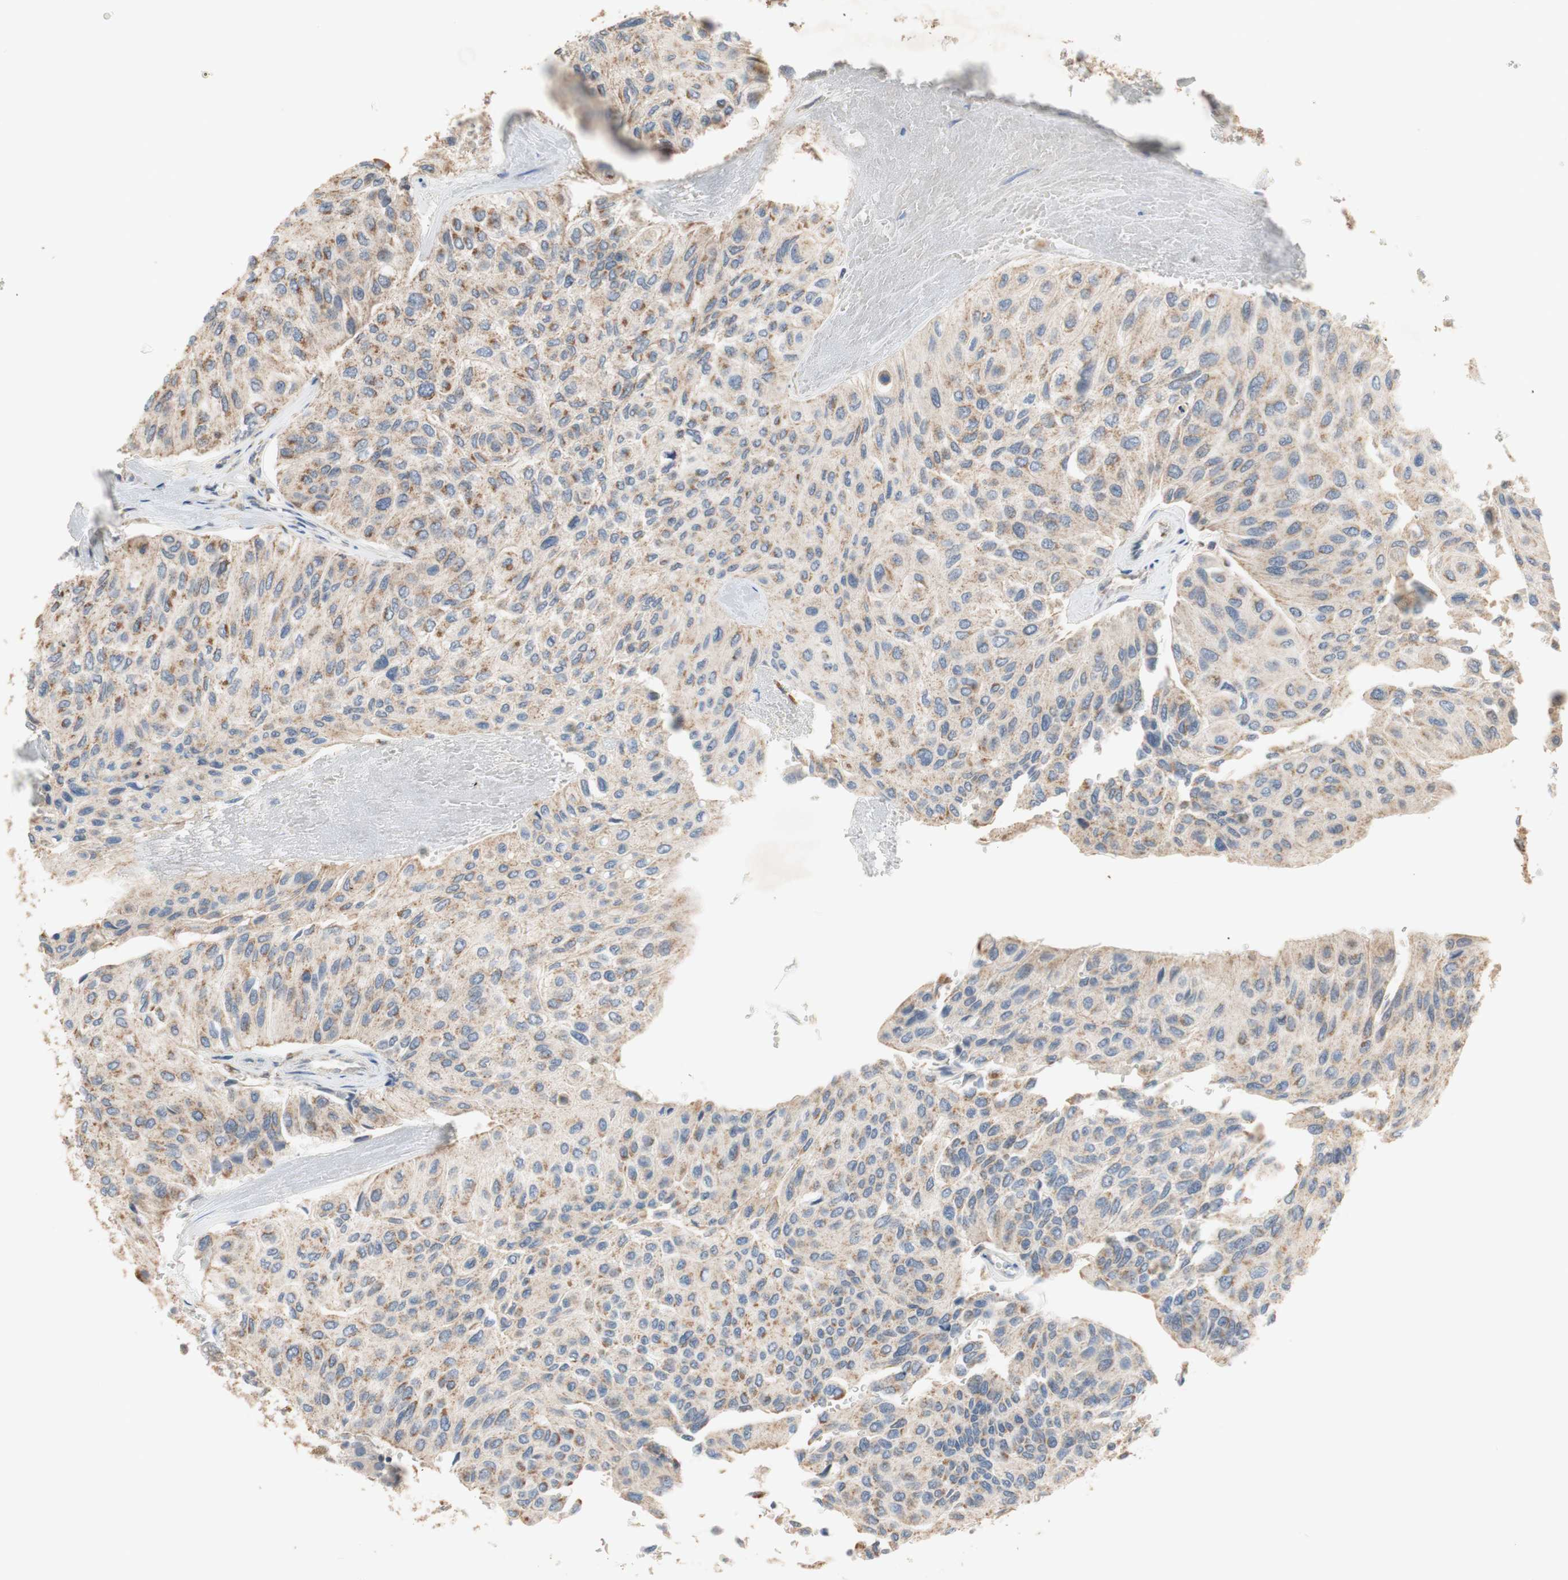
{"staining": {"intensity": "moderate", "quantity": "25%-75%", "location": "cytoplasmic/membranous"}, "tissue": "urothelial cancer", "cell_type": "Tumor cells", "image_type": "cancer", "snomed": [{"axis": "morphology", "description": "Urothelial carcinoma, High grade"}, {"axis": "topography", "description": "Urinary bladder"}], "caption": "Urothelial cancer was stained to show a protein in brown. There is medium levels of moderate cytoplasmic/membranous positivity in about 25%-75% of tumor cells.", "gene": "PTGIS", "patient": {"sex": "male", "age": 66}}